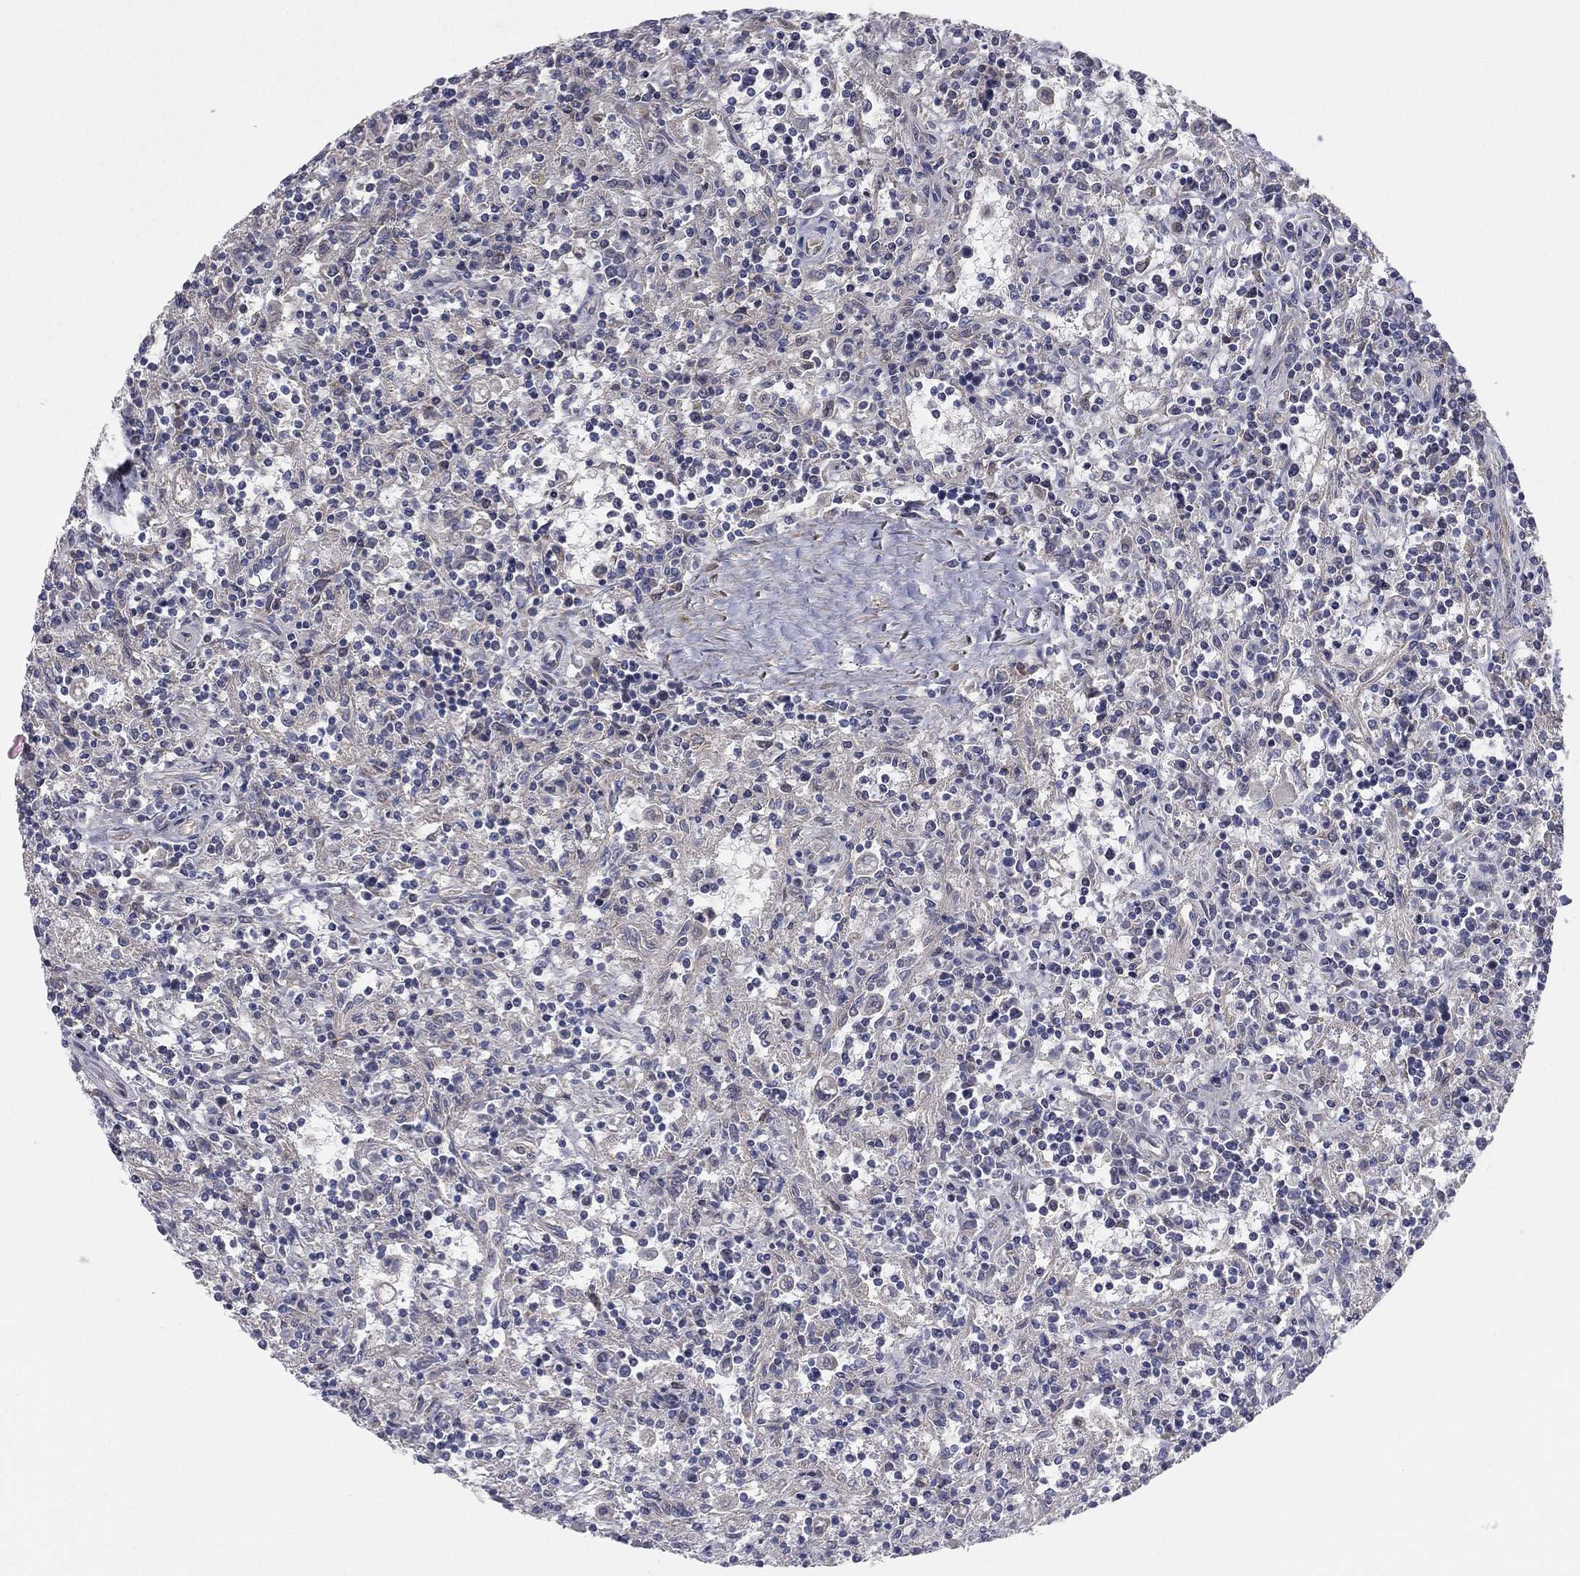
{"staining": {"intensity": "weak", "quantity": "<25%", "location": "cytoplasmic/membranous"}, "tissue": "lymphoma", "cell_type": "Tumor cells", "image_type": "cancer", "snomed": [{"axis": "morphology", "description": "Malignant lymphoma, non-Hodgkin's type, Low grade"}, {"axis": "topography", "description": "Spleen"}], "caption": "Immunohistochemistry (IHC) of human lymphoma shows no staining in tumor cells.", "gene": "UTP14A", "patient": {"sex": "male", "age": 62}}